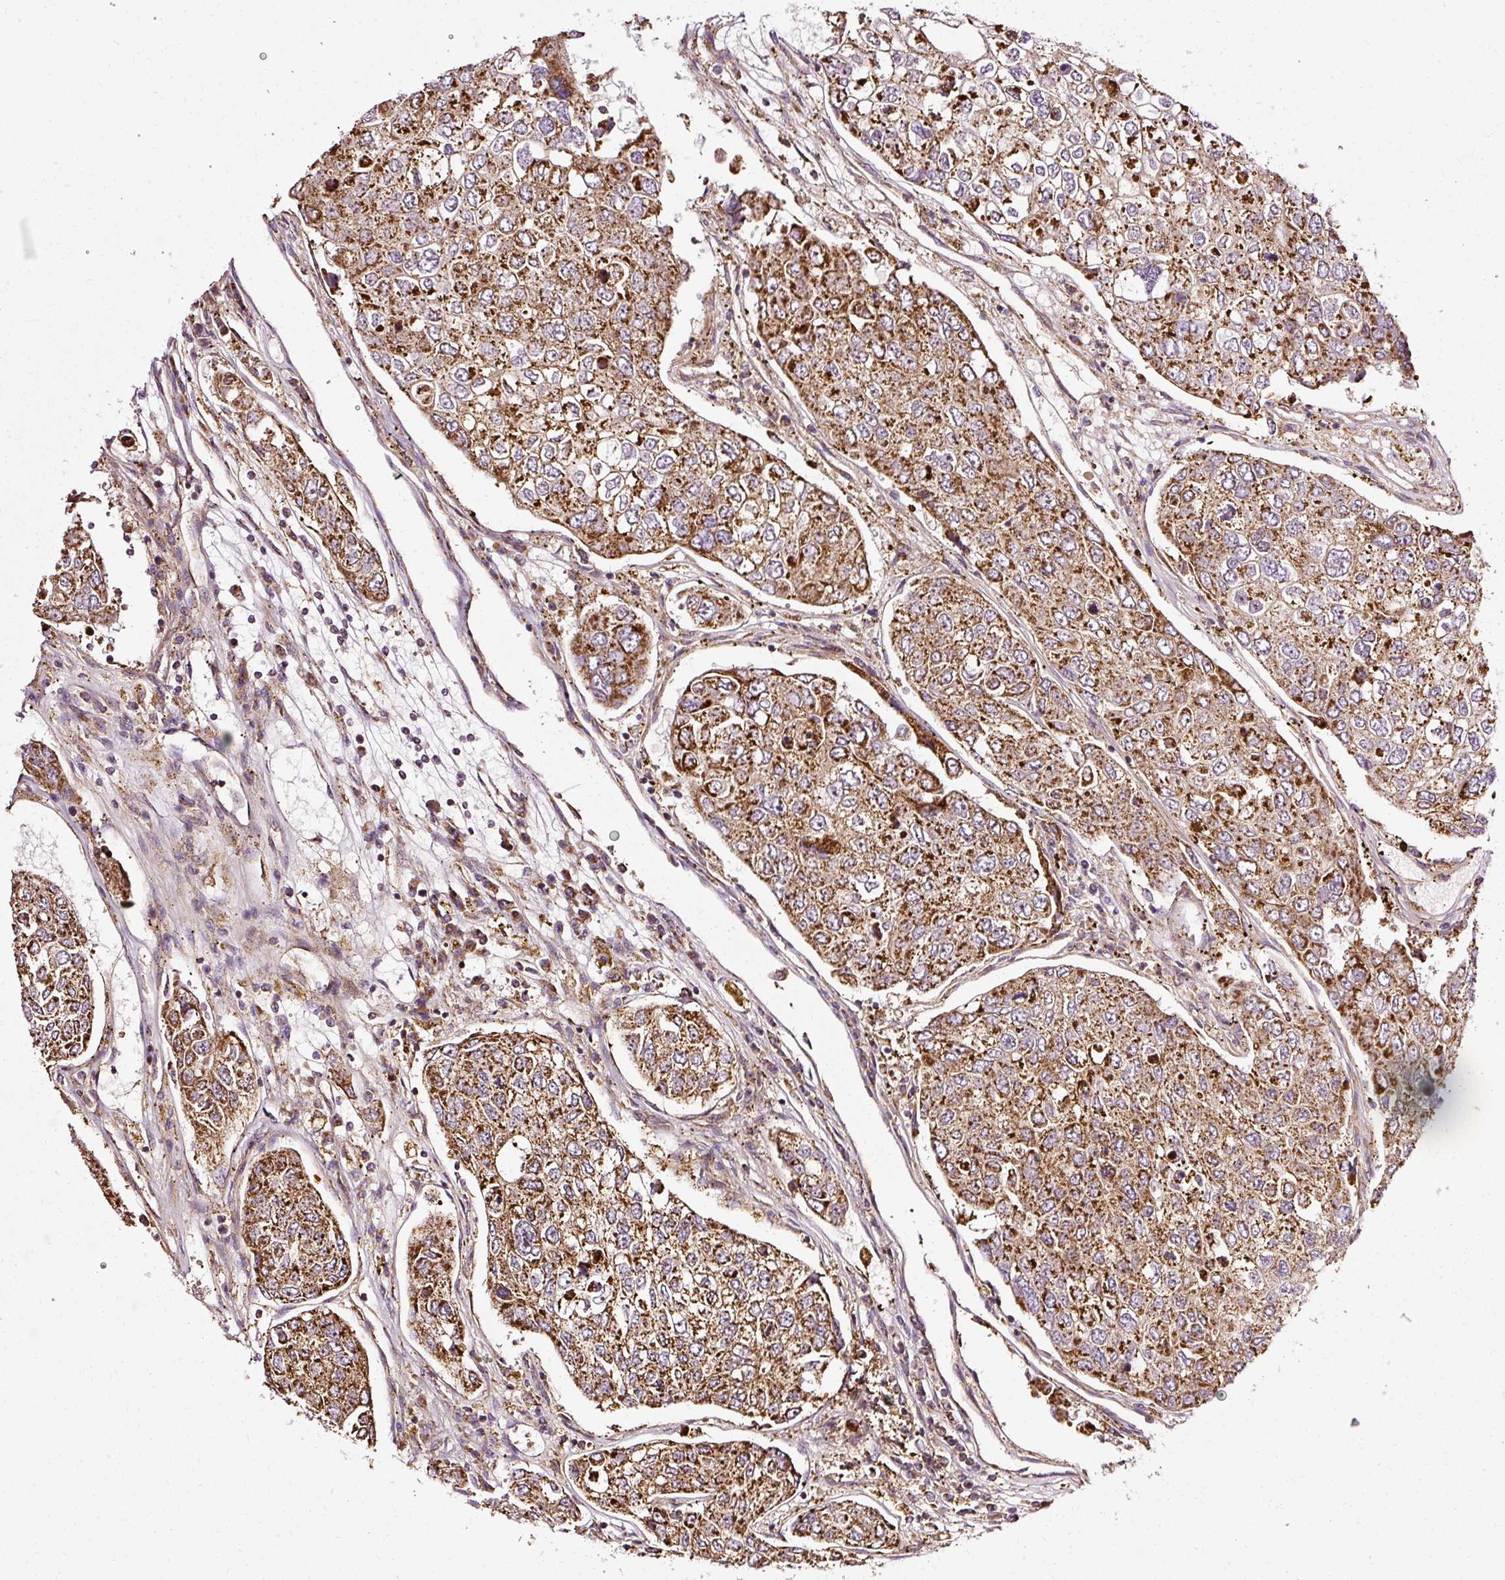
{"staining": {"intensity": "strong", "quantity": ">75%", "location": "cytoplasmic/membranous"}, "tissue": "urothelial cancer", "cell_type": "Tumor cells", "image_type": "cancer", "snomed": [{"axis": "morphology", "description": "Urothelial carcinoma, High grade"}, {"axis": "topography", "description": "Lymph node"}, {"axis": "topography", "description": "Urinary bladder"}], "caption": "A high-resolution image shows immunohistochemistry (IHC) staining of urothelial cancer, which exhibits strong cytoplasmic/membranous expression in about >75% of tumor cells.", "gene": "ISCU", "patient": {"sex": "male", "age": 51}}